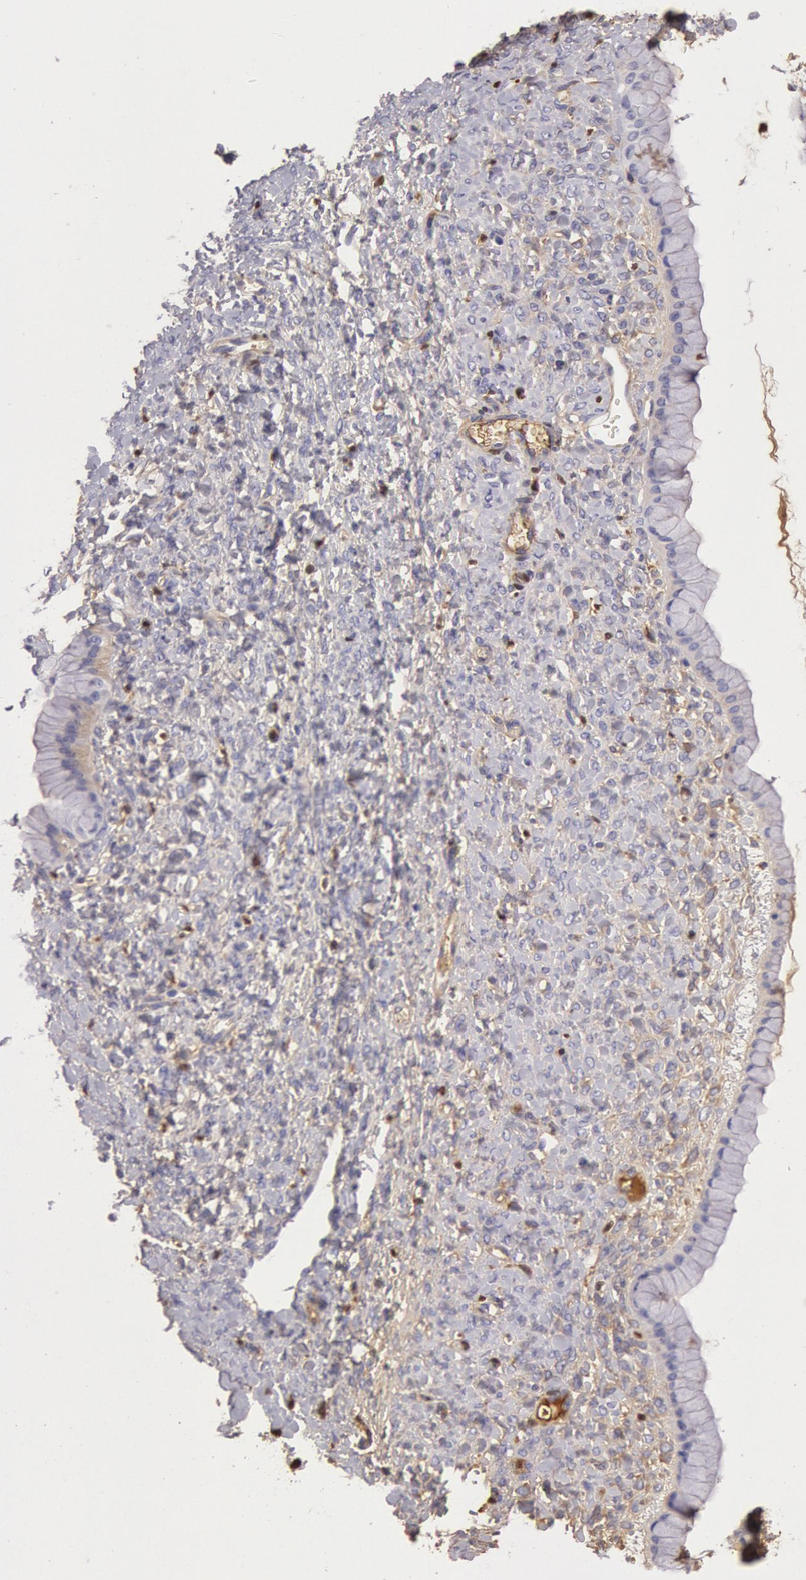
{"staining": {"intensity": "weak", "quantity": "<25%", "location": "cytoplasmic/membranous"}, "tissue": "ovarian cancer", "cell_type": "Tumor cells", "image_type": "cancer", "snomed": [{"axis": "morphology", "description": "Cystadenocarcinoma, mucinous, NOS"}, {"axis": "topography", "description": "Ovary"}], "caption": "A photomicrograph of human mucinous cystadenocarcinoma (ovarian) is negative for staining in tumor cells.", "gene": "IGHG1", "patient": {"sex": "female", "age": 25}}